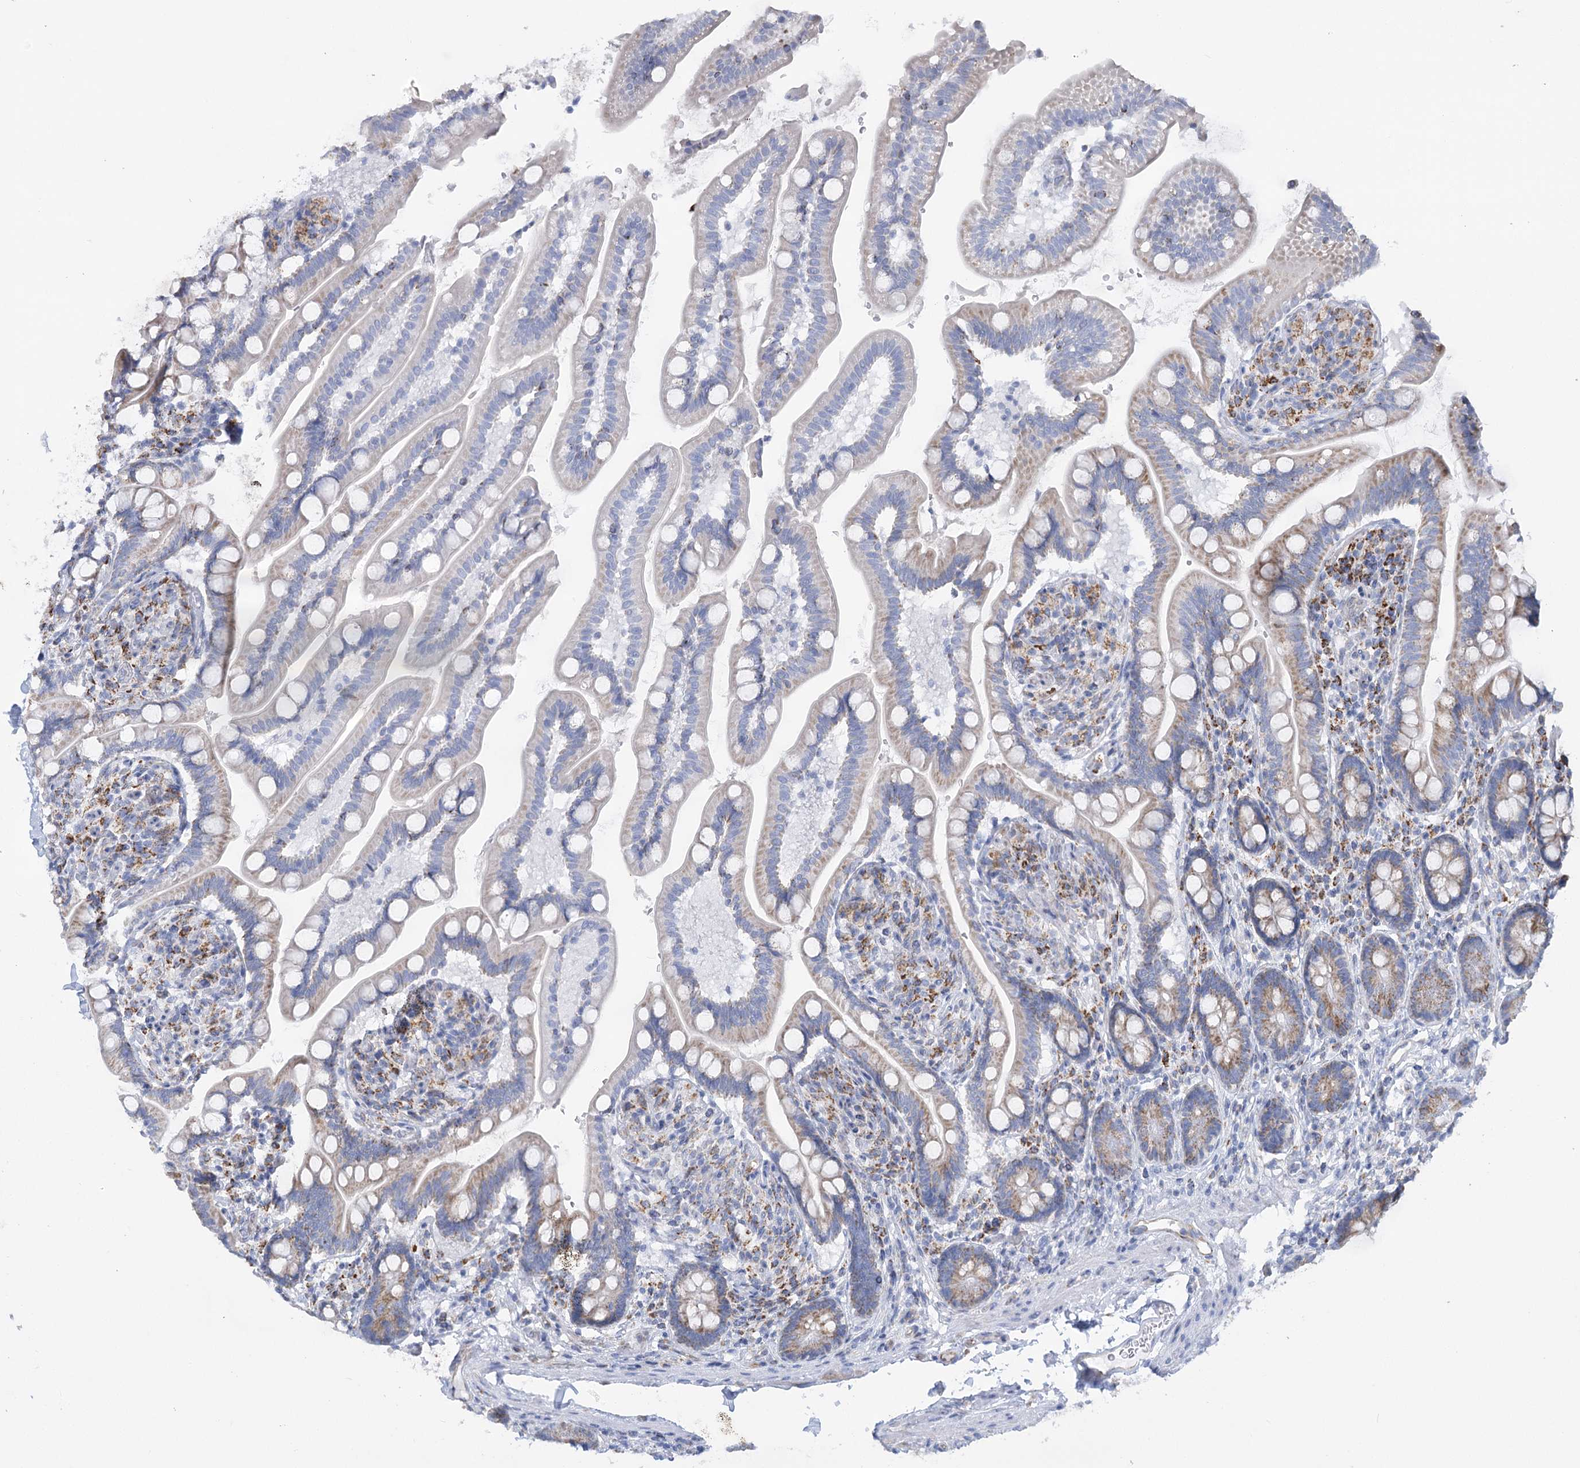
{"staining": {"intensity": "moderate", "quantity": "25%-75%", "location": "cytoplasmic/membranous"}, "tissue": "small intestine", "cell_type": "Glandular cells", "image_type": "normal", "snomed": [{"axis": "morphology", "description": "Normal tissue, NOS"}, {"axis": "topography", "description": "Small intestine"}], "caption": "High-power microscopy captured an immunohistochemistry photomicrograph of normal small intestine, revealing moderate cytoplasmic/membranous expression in about 25%-75% of glandular cells.", "gene": "DHTKD1", "patient": {"sex": "female", "age": 64}}